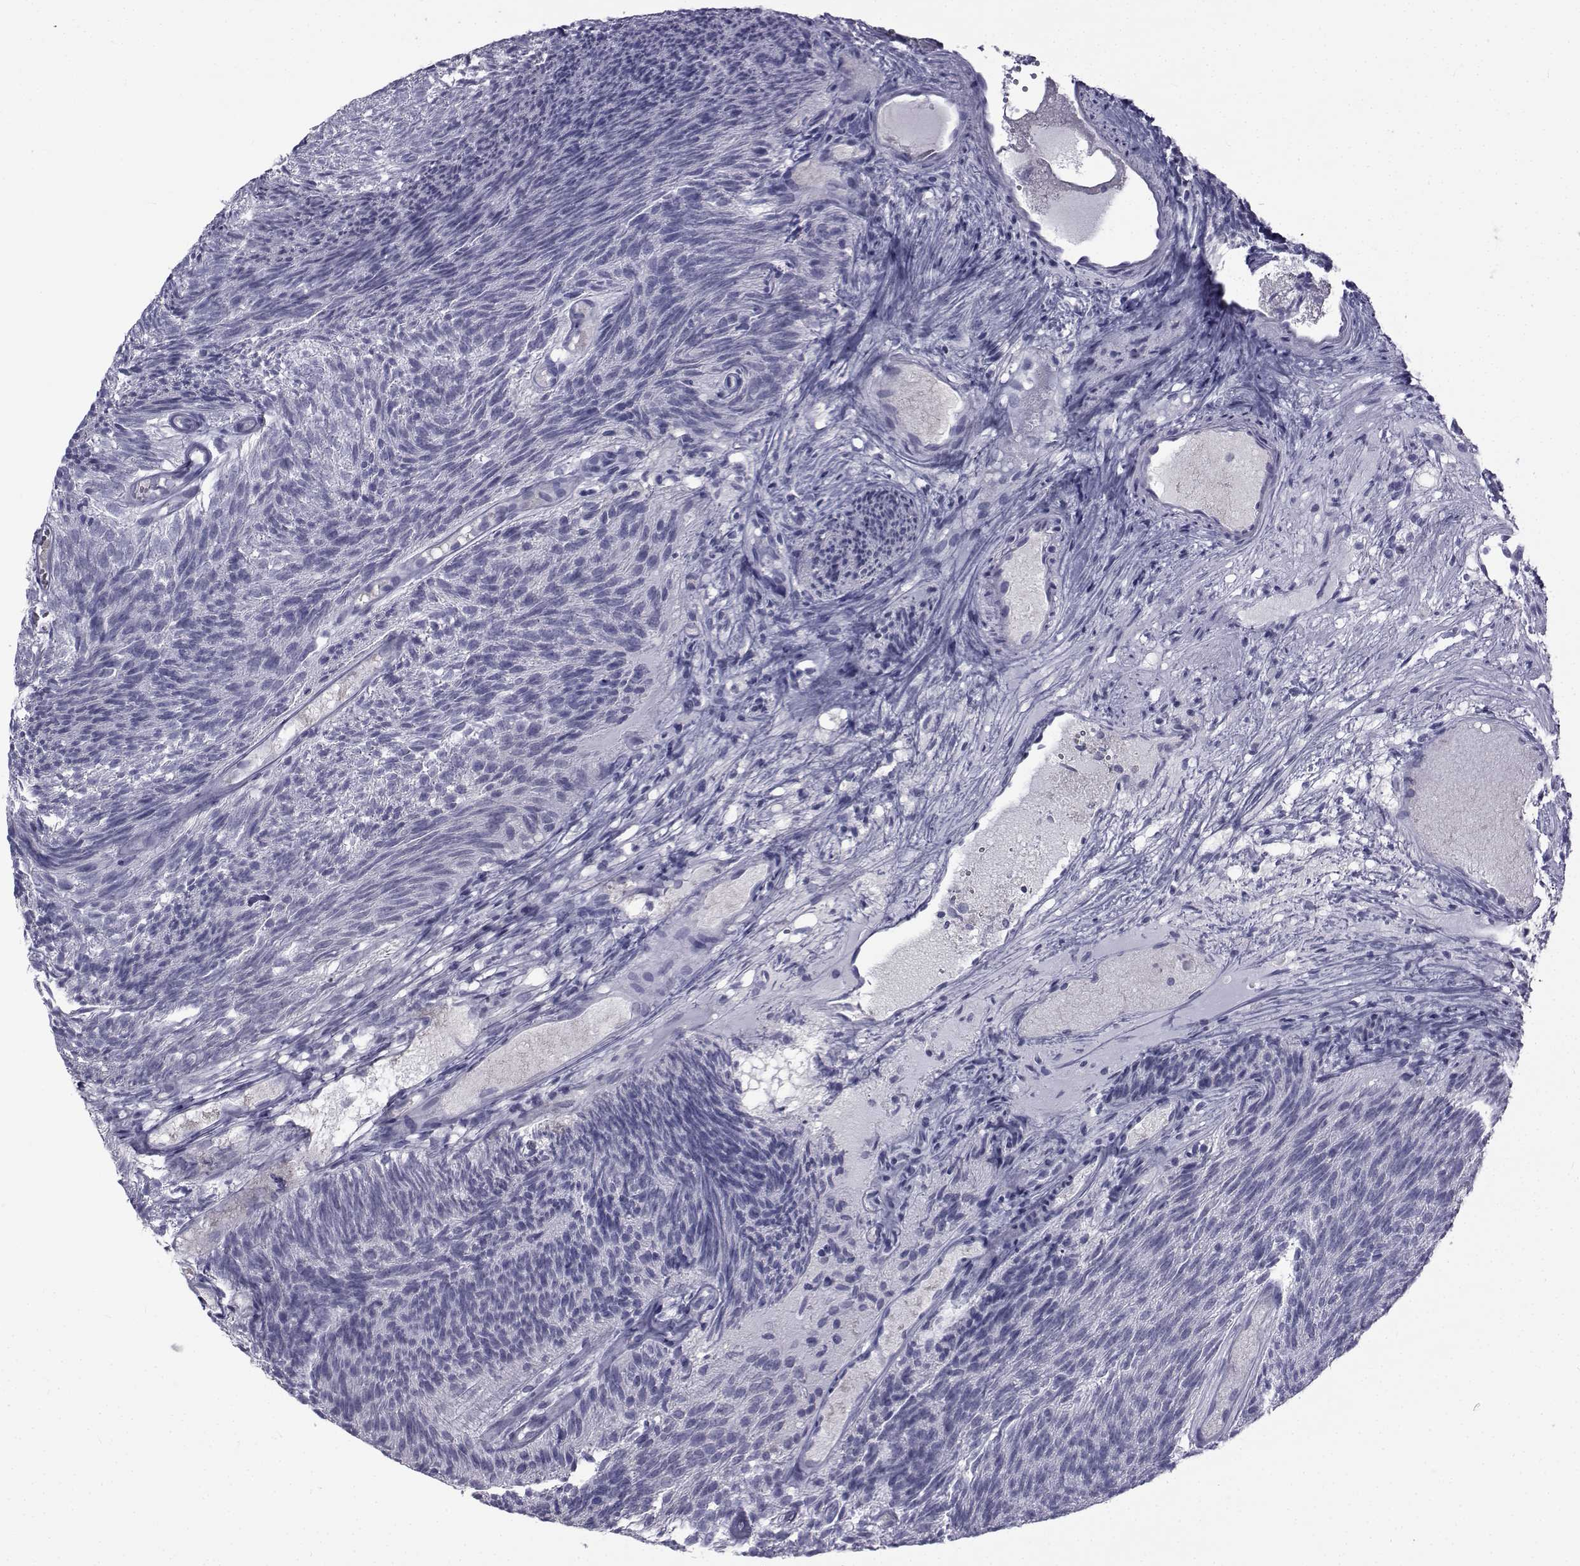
{"staining": {"intensity": "negative", "quantity": "none", "location": "none"}, "tissue": "urothelial cancer", "cell_type": "Tumor cells", "image_type": "cancer", "snomed": [{"axis": "morphology", "description": "Urothelial carcinoma, Low grade"}, {"axis": "topography", "description": "Urinary bladder"}], "caption": "Immunohistochemical staining of human urothelial carcinoma (low-grade) demonstrates no significant staining in tumor cells. (Immunohistochemistry, brightfield microscopy, high magnification).", "gene": "FDXR", "patient": {"sex": "male", "age": 77}}